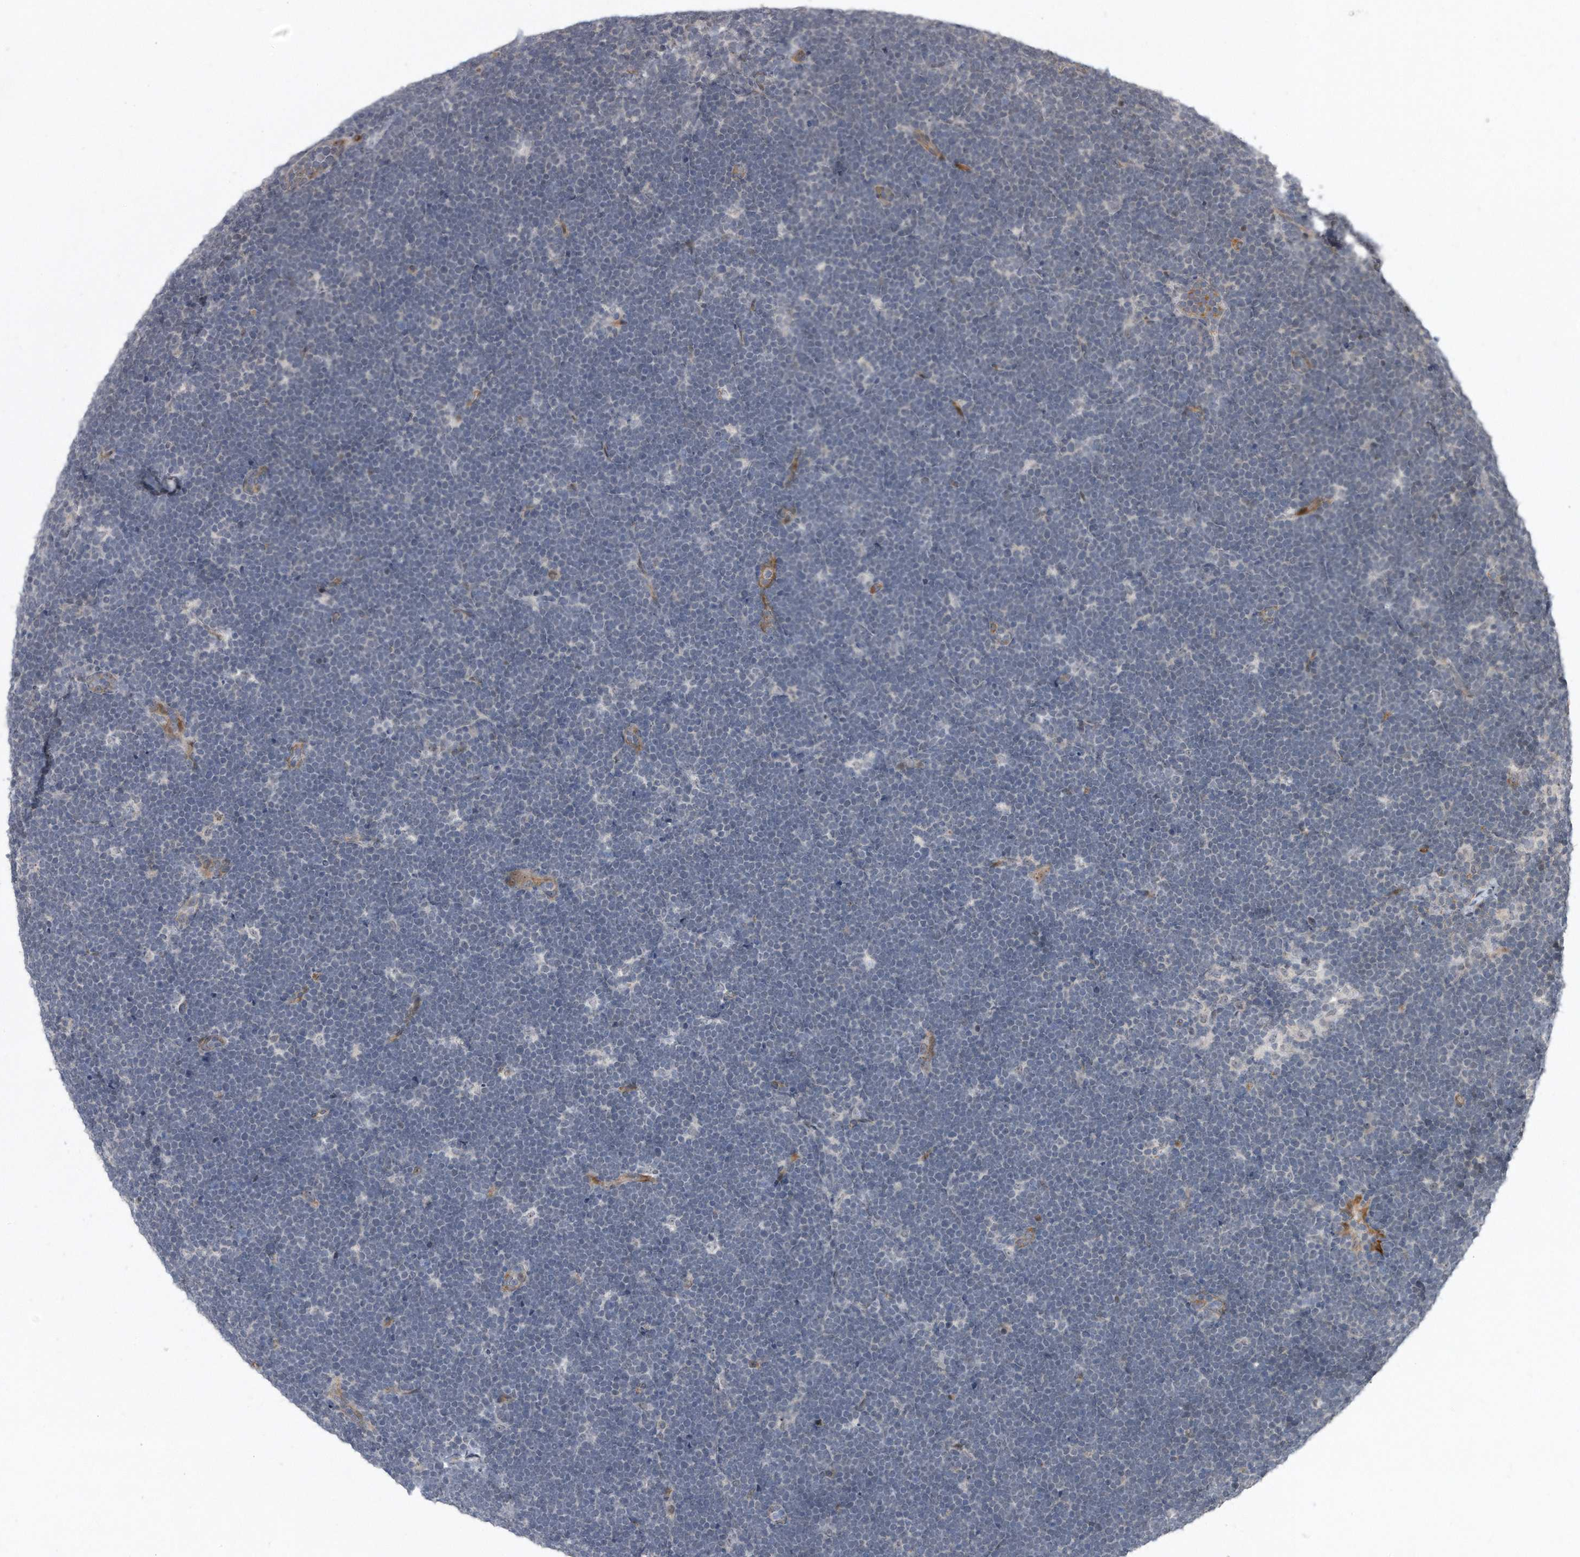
{"staining": {"intensity": "negative", "quantity": "none", "location": "none"}, "tissue": "lymphoma", "cell_type": "Tumor cells", "image_type": "cancer", "snomed": [{"axis": "morphology", "description": "Malignant lymphoma, non-Hodgkin's type, High grade"}, {"axis": "topography", "description": "Lymph node"}], "caption": "Image shows no protein expression in tumor cells of high-grade malignant lymphoma, non-Hodgkin's type tissue. The staining is performed using DAB (3,3'-diaminobenzidine) brown chromogen with nuclei counter-stained in using hematoxylin.", "gene": "PGBD2", "patient": {"sex": "male", "age": 13}}